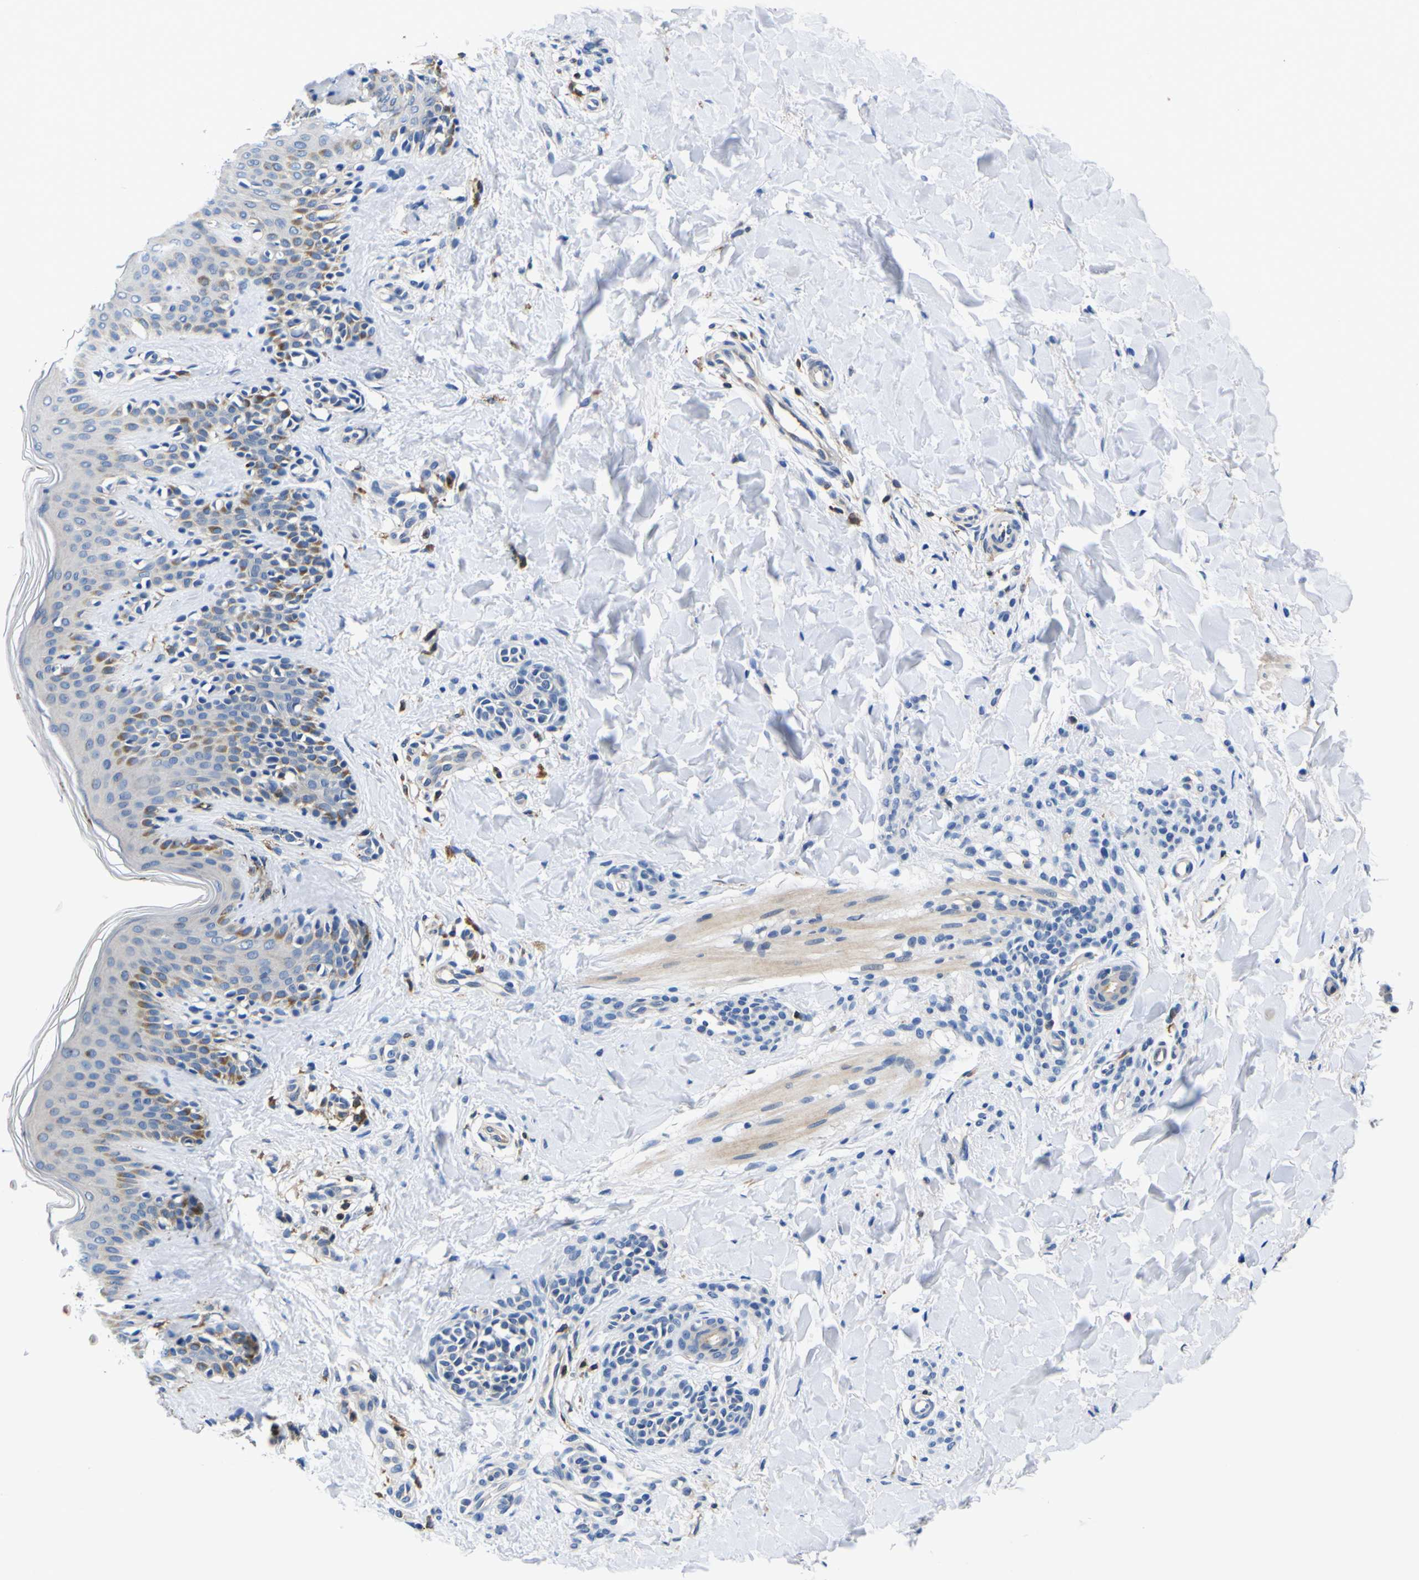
{"staining": {"intensity": "negative", "quantity": "none", "location": "none"}, "tissue": "skin", "cell_type": "Fibroblasts", "image_type": "normal", "snomed": [{"axis": "morphology", "description": "Normal tissue, NOS"}, {"axis": "topography", "description": "Skin"}], "caption": "The micrograph exhibits no staining of fibroblasts in unremarkable skin. (Immunohistochemistry (ihc), brightfield microscopy, high magnification).", "gene": "TNIK", "patient": {"sex": "male", "age": 16}}